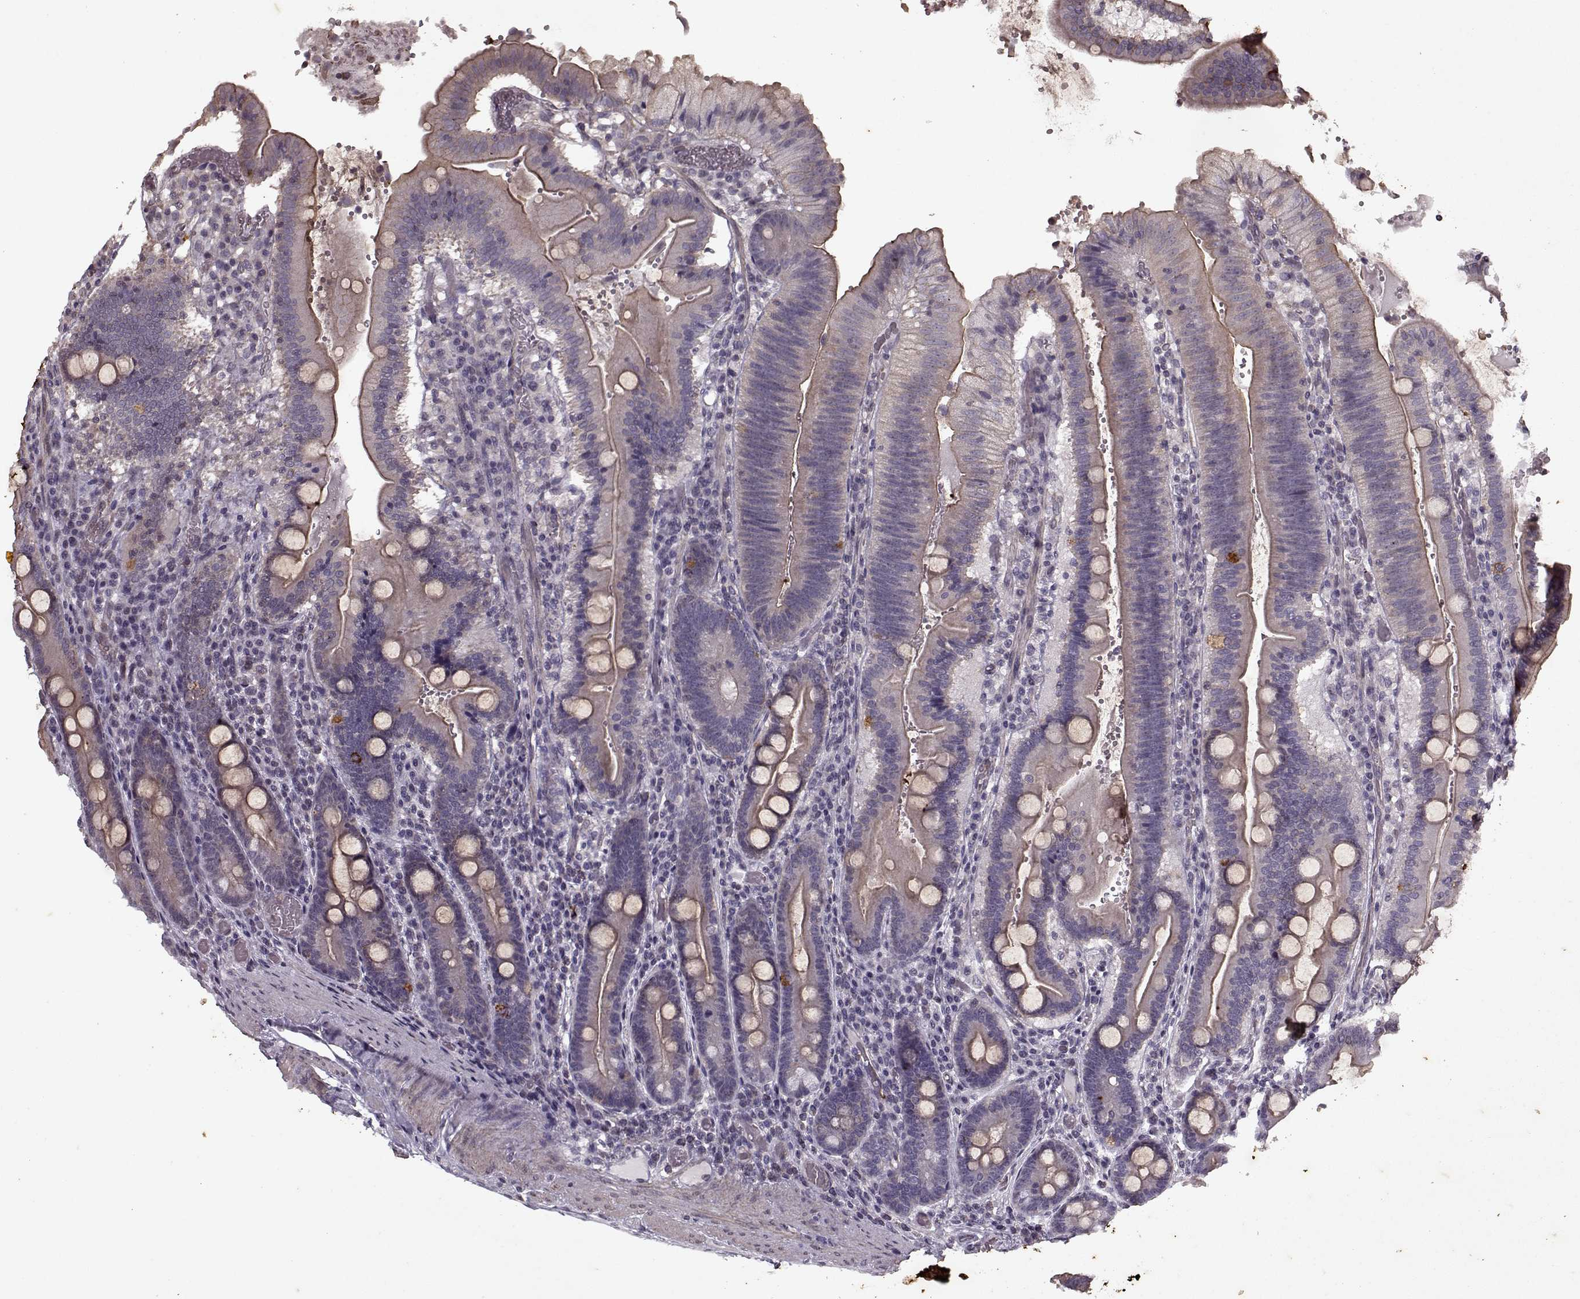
{"staining": {"intensity": "weak", "quantity": ">75%", "location": "cytoplasmic/membranous"}, "tissue": "duodenum", "cell_type": "Glandular cells", "image_type": "normal", "snomed": [{"axis": "morphology", "description": "Normal tissue, NOS"}, {"axis": "topography", "description": "Duodenum"}], "caption": "Glandular cells exhibit weak cytoplasmic/membranous staining in approximately >75% of cells in normal duodenum. Nuclei are stained in blue.", "gene": "KRT9", "patient": {"sex": "female", "age": 62}}